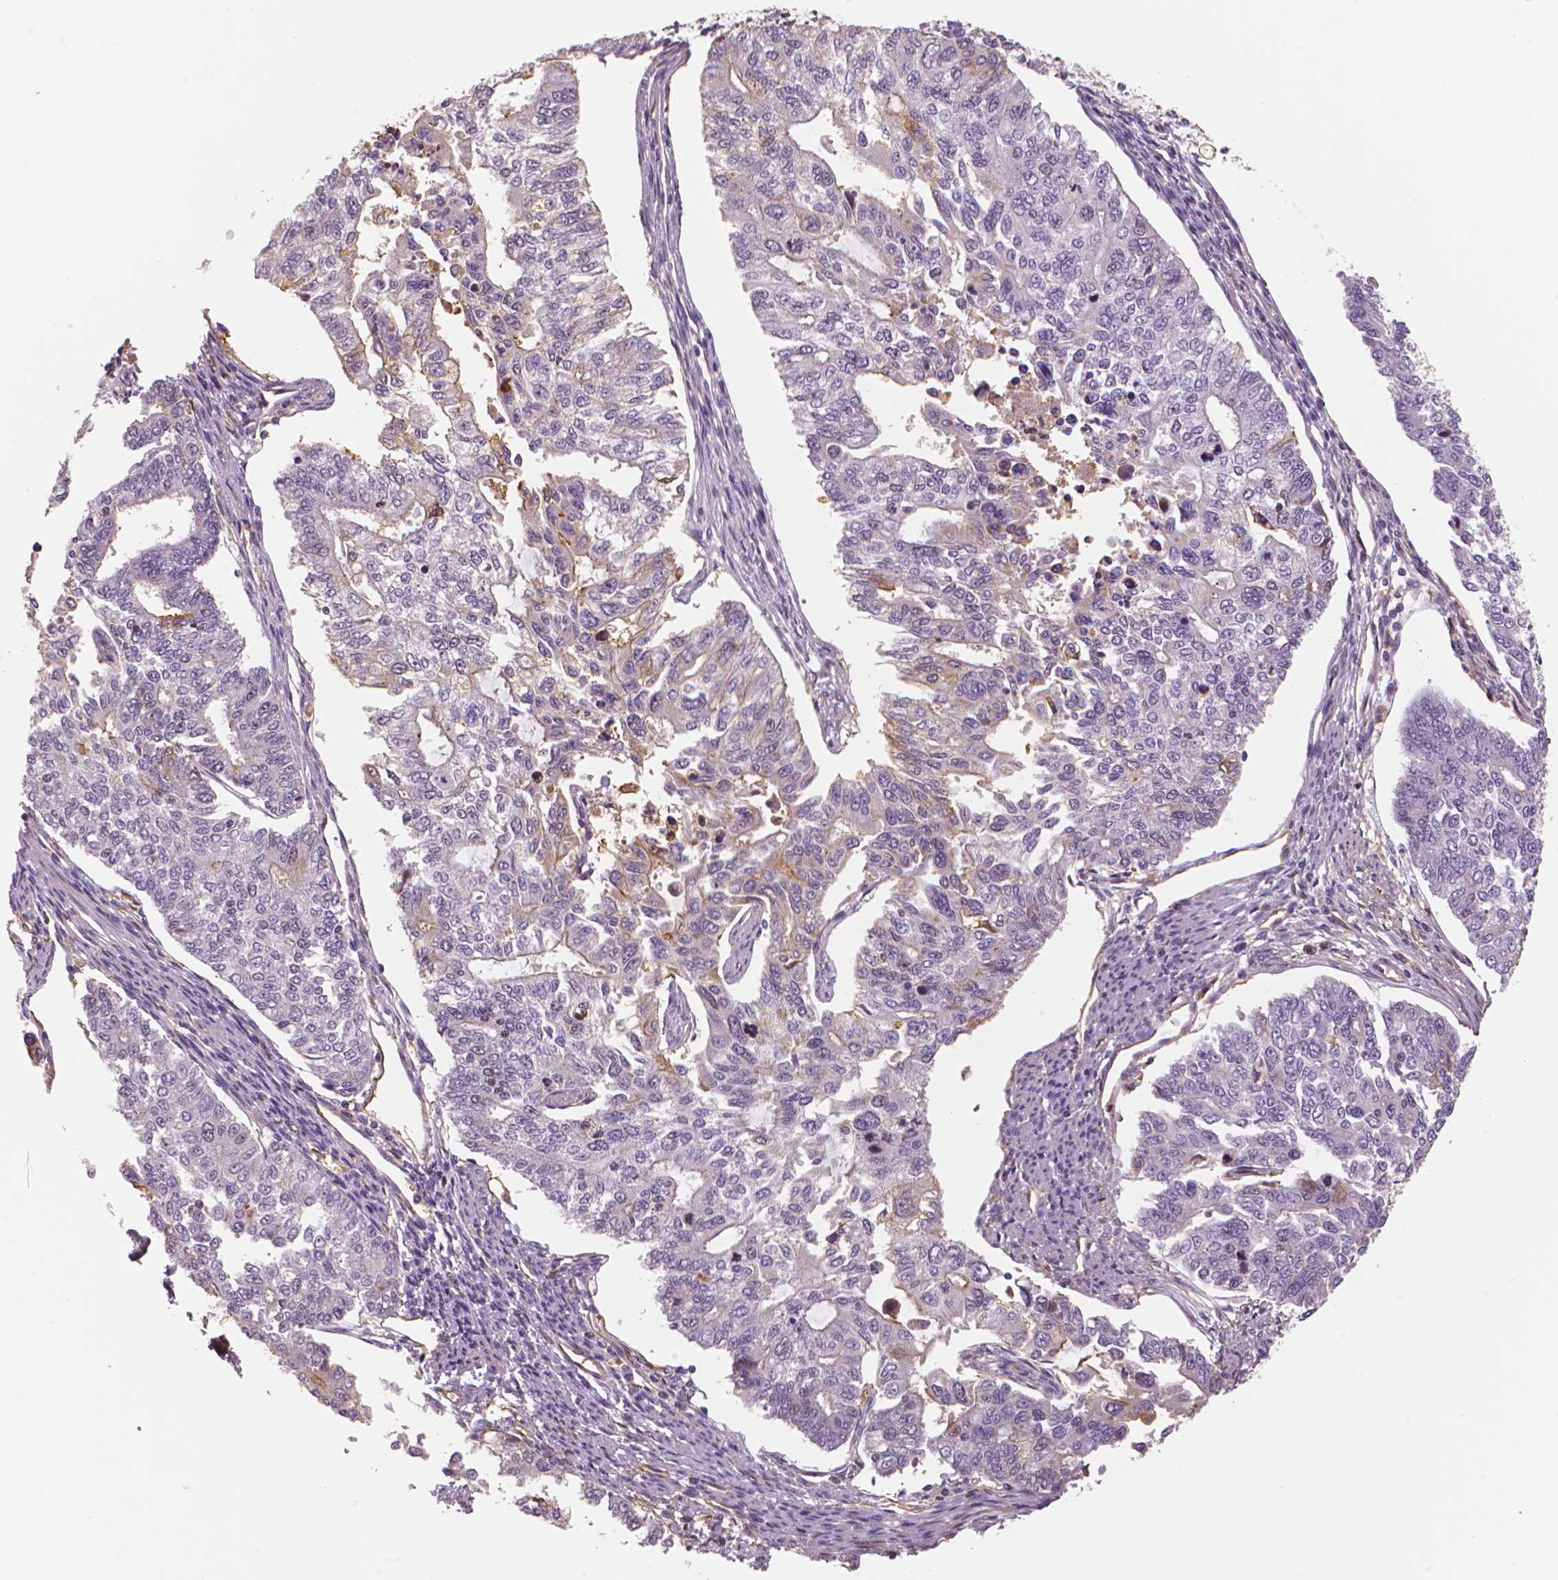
{"staining": {"intensity": "weak", "quantity": "<25%", "location": "cytoplasmic/membranous"}, "tissue": "endometrial cancer", "cell_type": "Tumor cells", "image_type": "cancer", "snomed": [{"axis": "morphology", "description": "Adenocarcinoma, NOS"}, {"axis": "topography", "description": "Uterus"}], "caption": "Immunohistochemical staining of human endometrial cancer (adenocarcinoma) demonstrates no significant positivity in tumor cells.", "gene": "MKI67", "patient": {"sex": "female", "age": 59}}